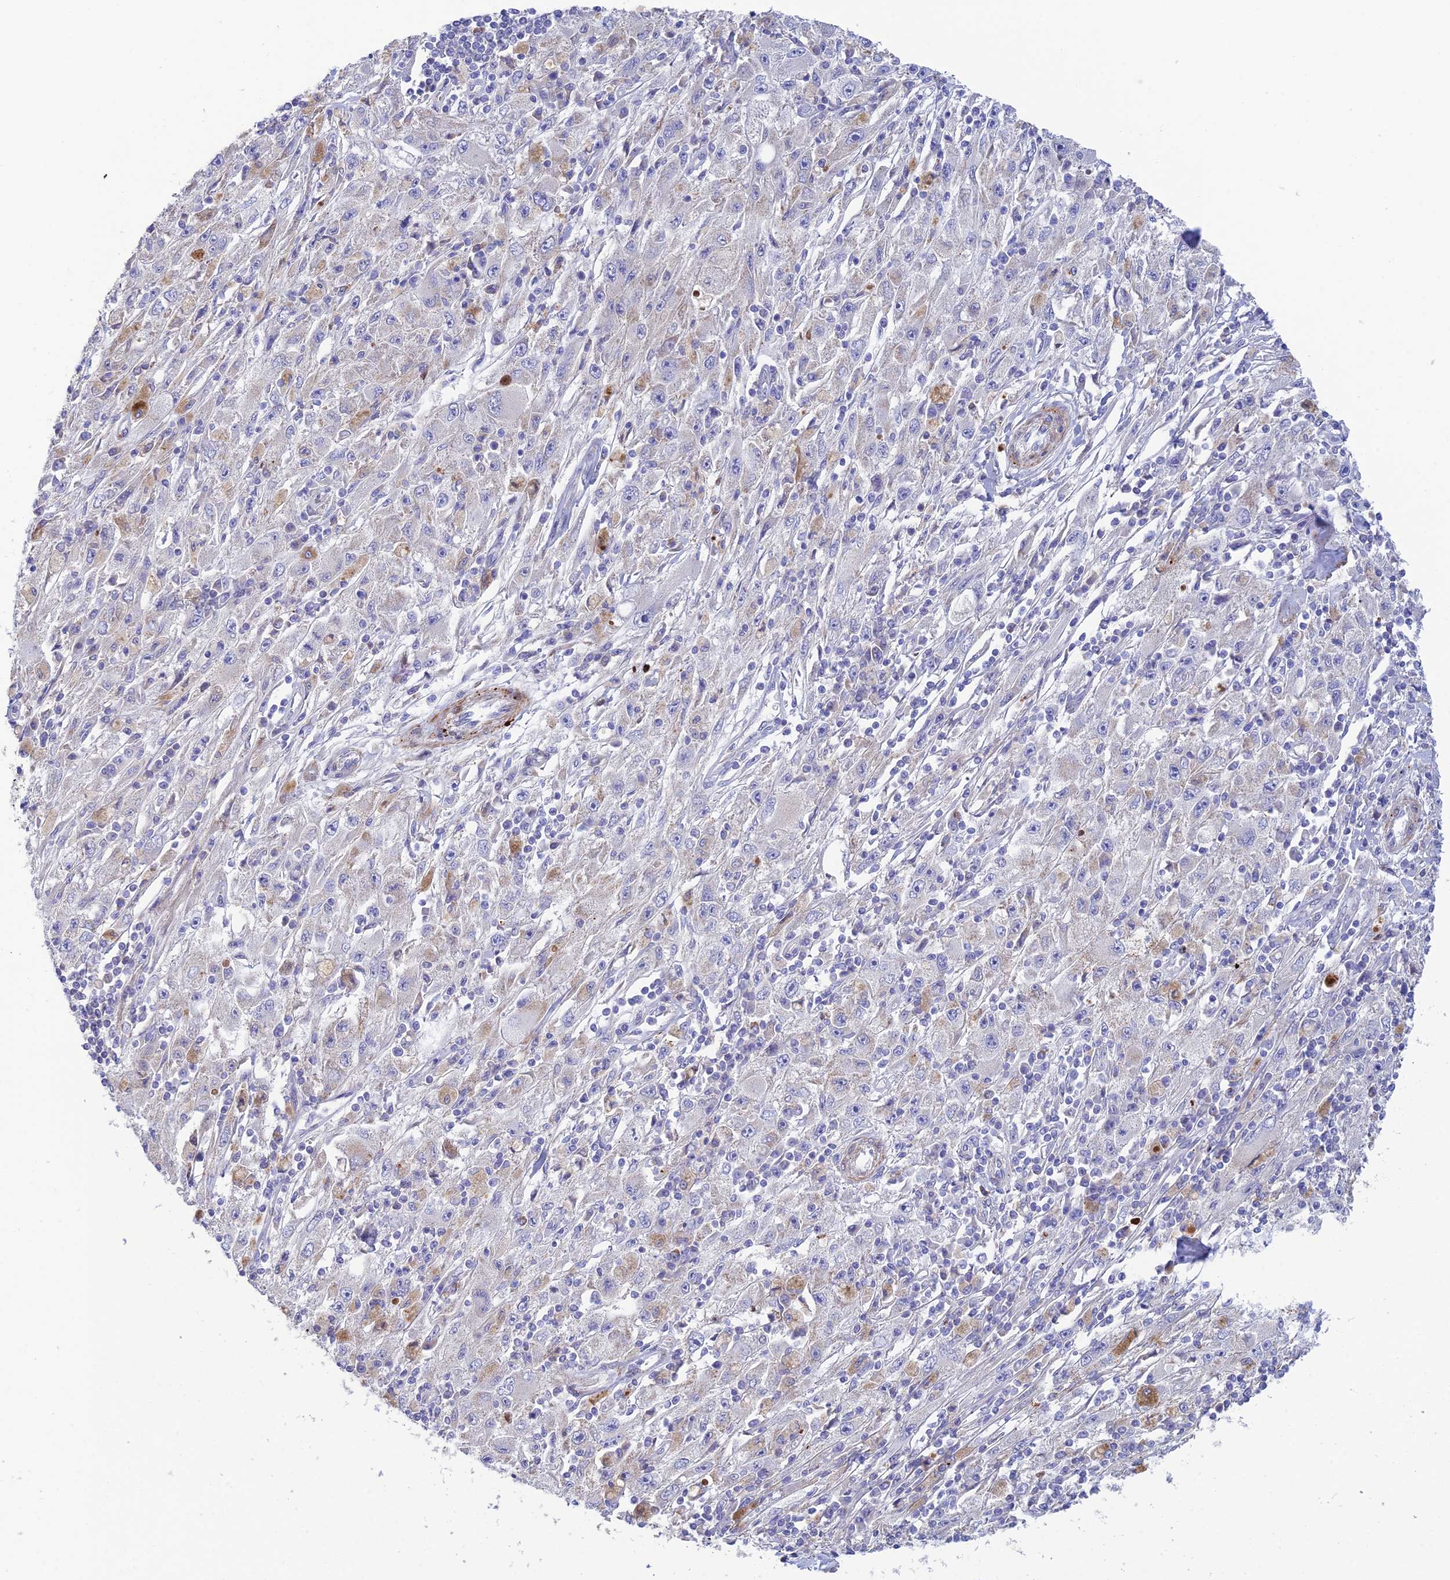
{"staining": {"intensity": "negative", "quantity": "none", "location": "none"}, "tissue": "melanoma", "cell_type": "Tumor cells", "image_type": "cancer", "snomed": [{"axis": "morphology", "description": "Malignant melanoma, Metastatic site"}, {"axis": "topography", "description": "Skin"}], "caption": "An image of melanoma stained for a protein reveals no brown staining in tumor cells.", "gene": "CSPG4", "patient": {"sex": "male", "age": 53}}